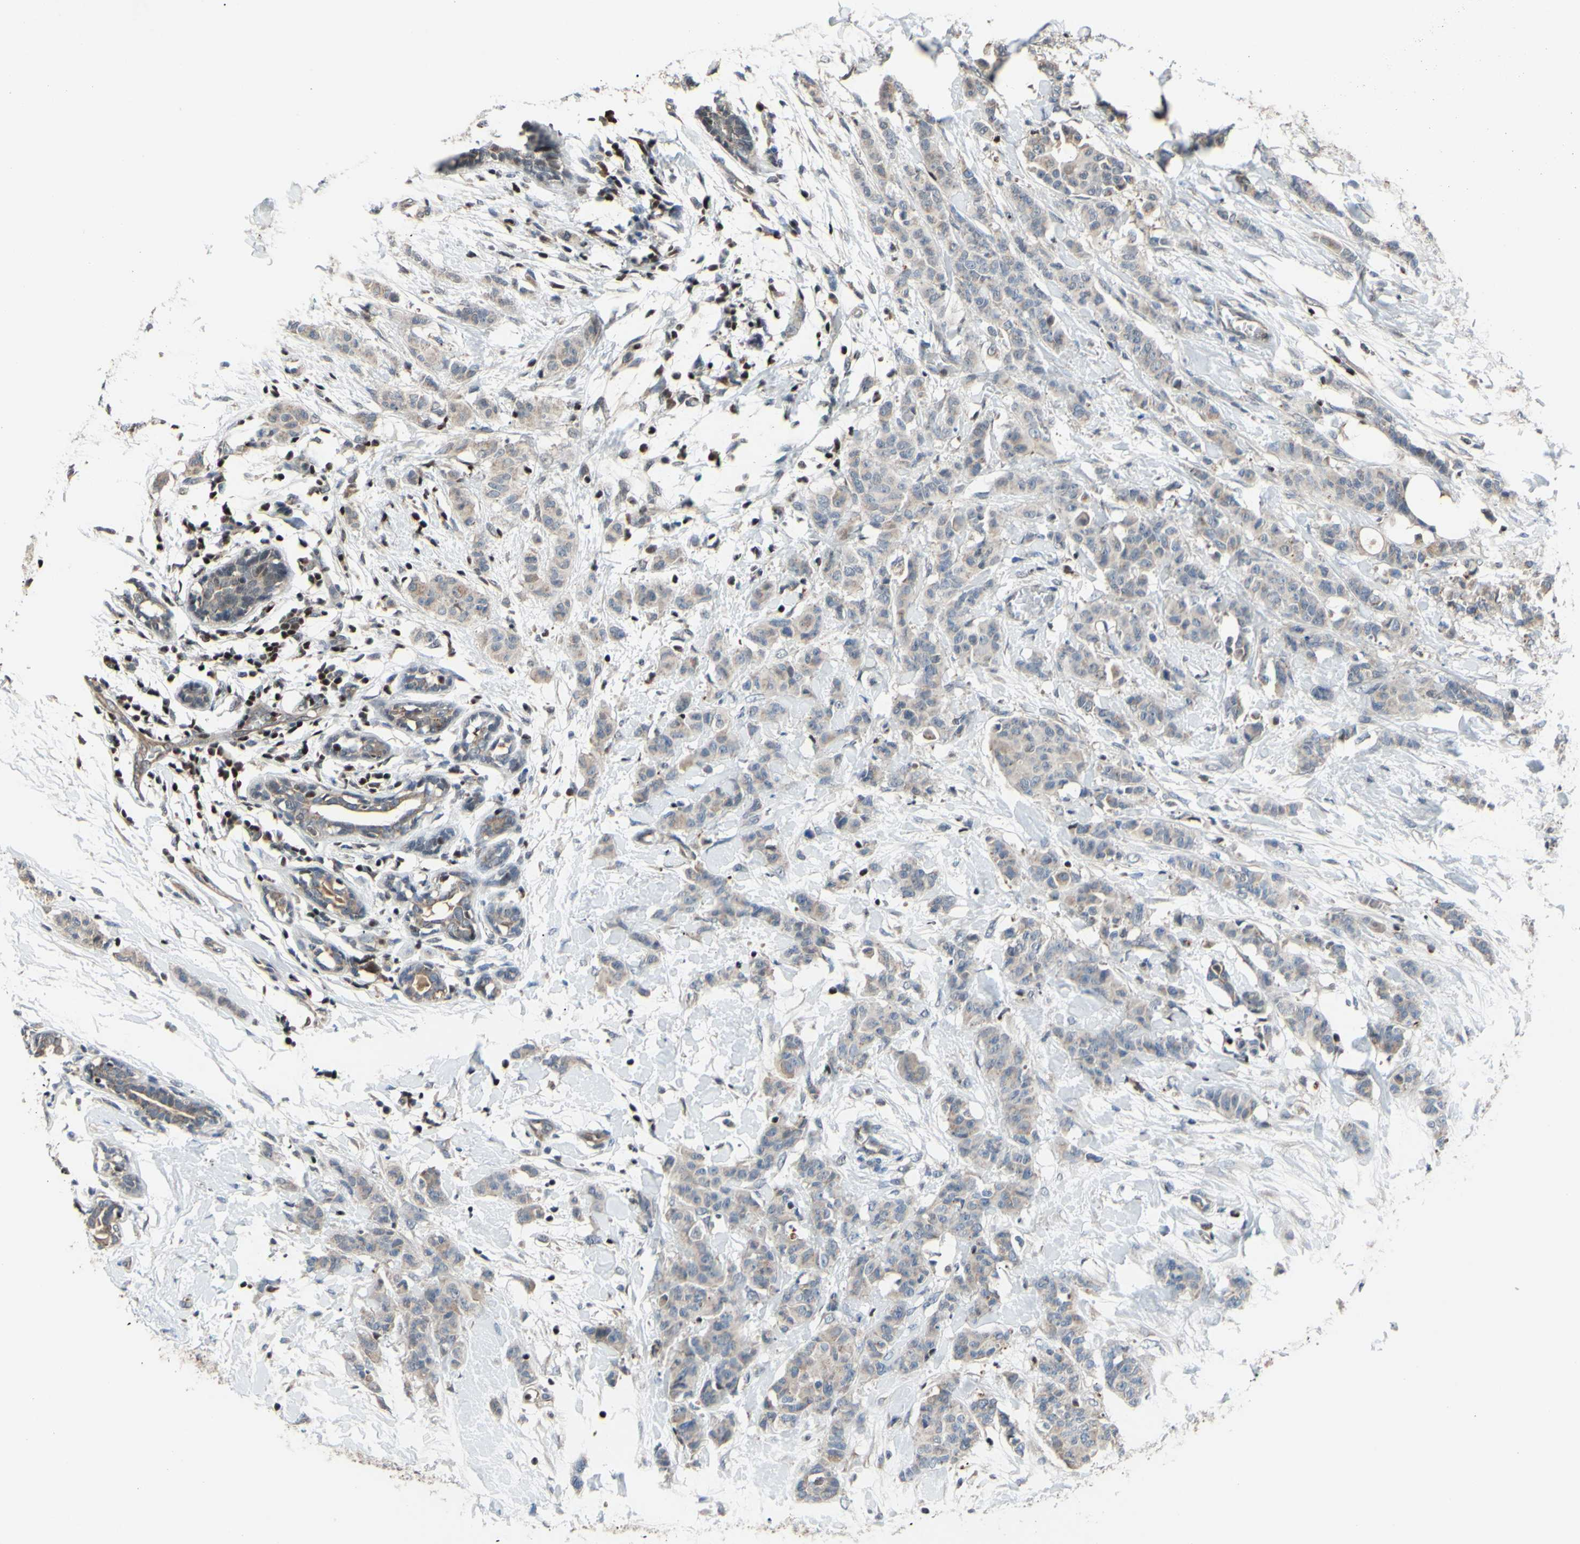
{"staining": {"intensity": "weak", "quantity": ">75%", "location": "cytoplasmic/membranous"}, "tissue": "breast cancer", "cell_type": "Tumor cells", "image_type": "cancer", "snomed": [{"axis": "morphology", "description": "Normal tissue, NOS"}, {"axis": "morphology", "description": "Duct carcinoma"}, {"axis": "topography", "description": "Breast"}], "caption": "Protein analysis of breast cancer tissue shows weak cytoplasmic/membranous staining in about >75% of tumor cells. Using DAB (3,3'-diaminobenzidine) (brown) and hematoxylin (blue) stains, captured at high magnification using brightfield microscopy.", "gene": "SP4", "patient": {"sex": "female", "age": 40}}